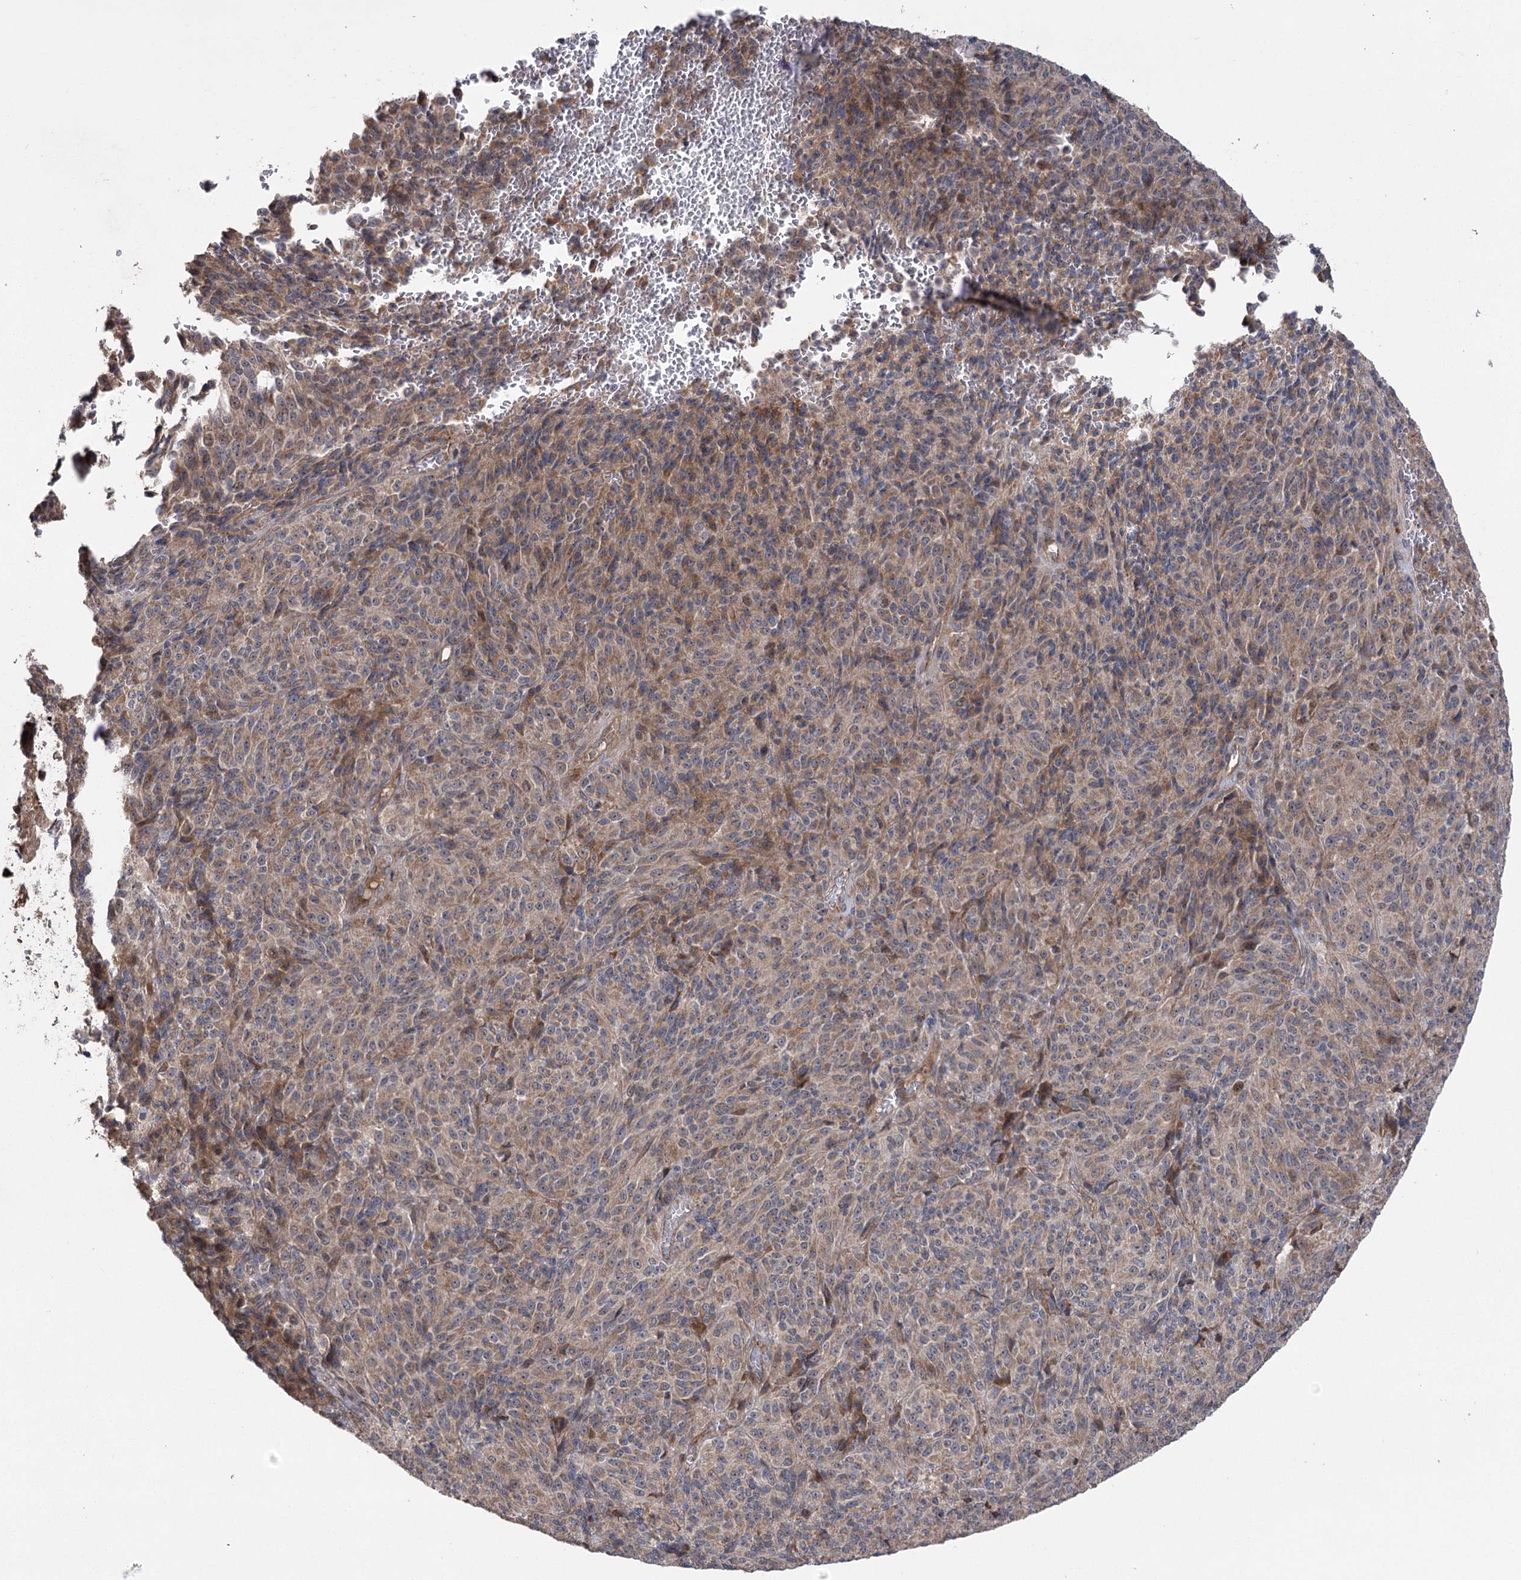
{"staining": {"intensity": "weak", "quantity": ">75%", "location": "cytoplasmic/membranous"}, "tissue": "melanoma", "cell_type": "Tumor cells", "image_type": "cancer", "snomed": [{"axis": "morphology", "description": "Malignant melanoma, Metastatic site"}, {"axis": "topography", "description": "Brain"}], "caption": "Protein positivity by IHC displays weak cytoplasmic/membranous expression in about >75% of tumor cells in melanoma. (brown staining indicates protein expression, while blue staining denotes nuclei).", "gene": "KCNN2", "patient": {"sex": "female", "age": 56}}